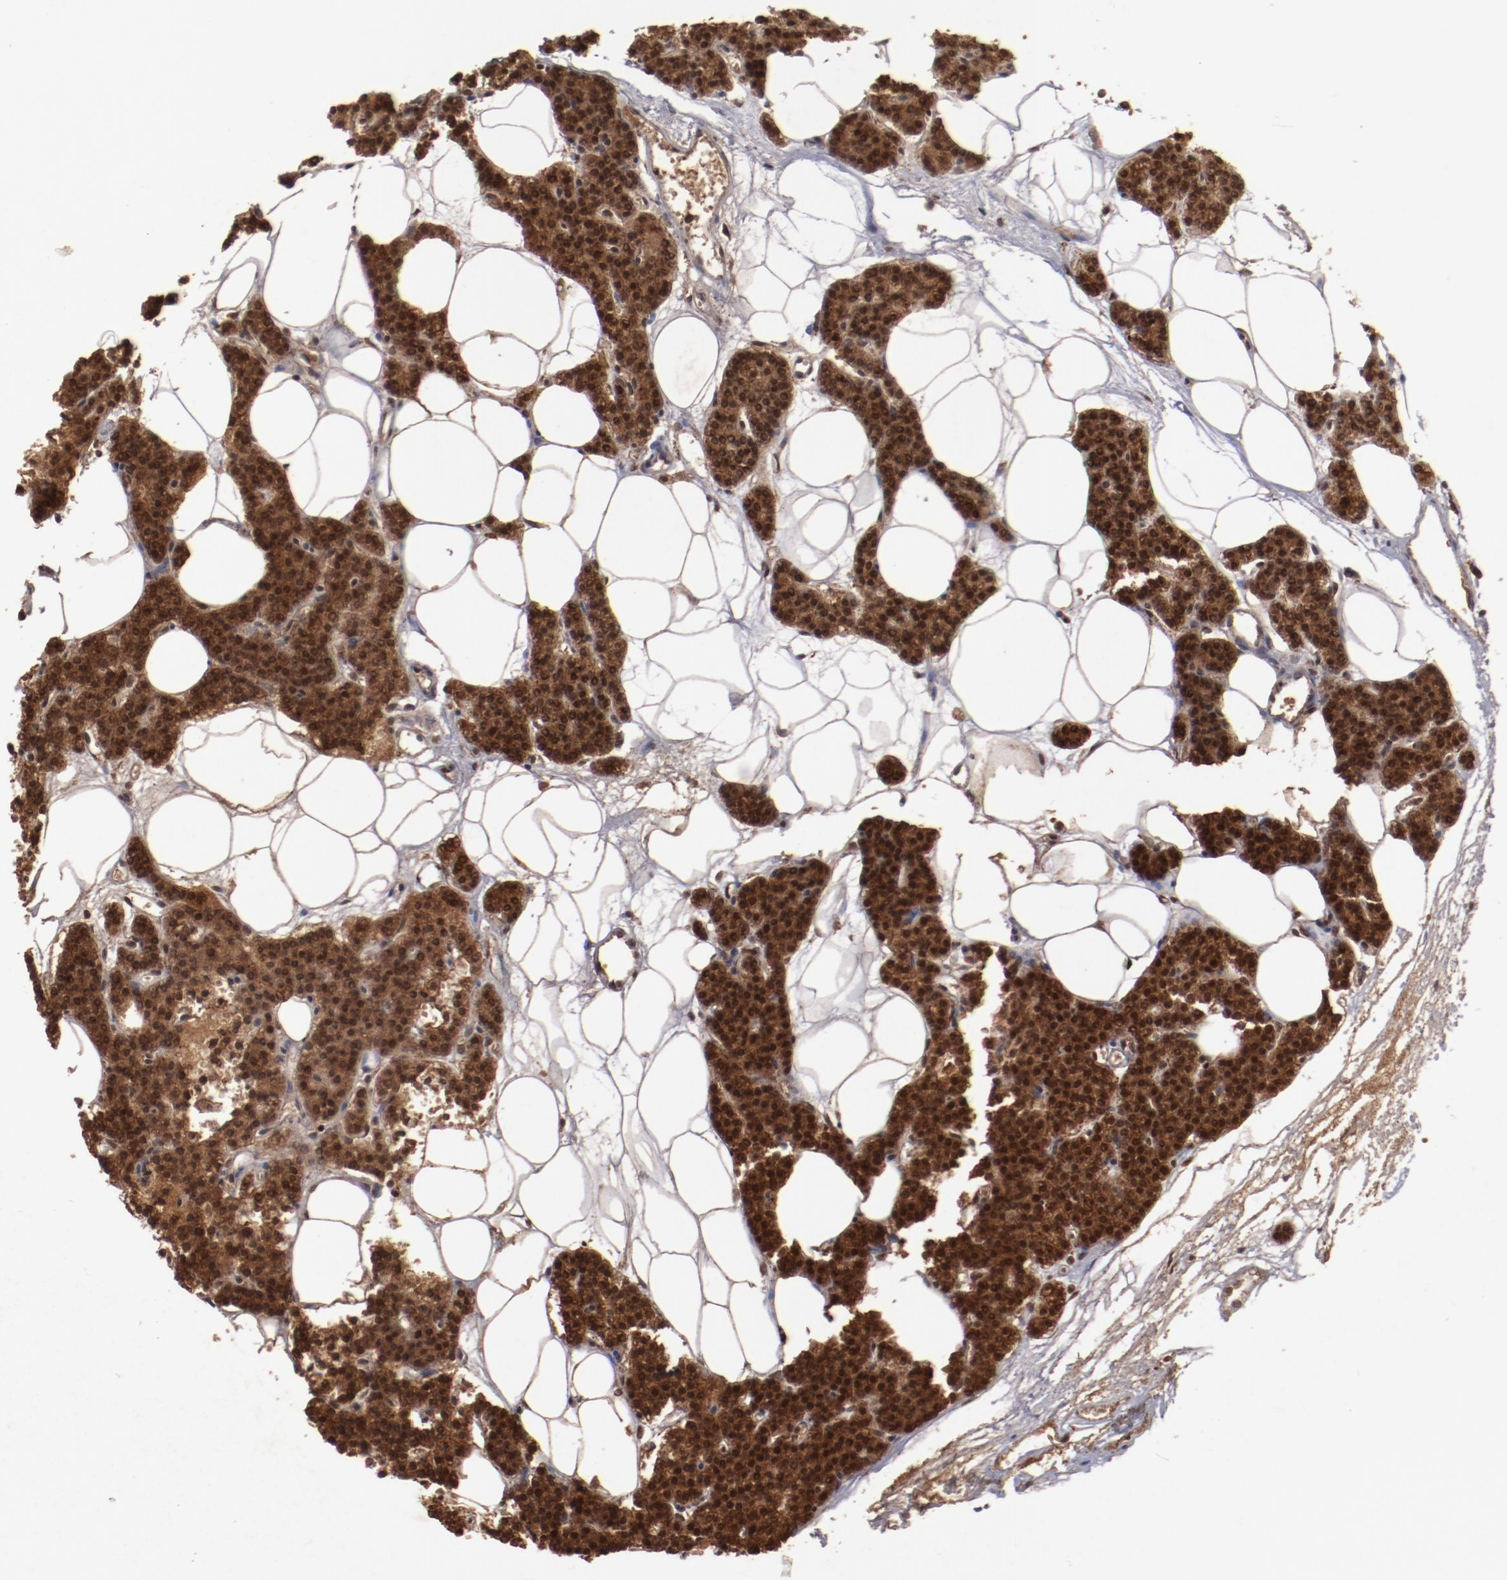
{"staining": {"intensity": "strong", "quantity": ">75%", "location": "cytoplasmic/membranous,nuclear"}, "tissue": "parathyroid gland", "cell_type": "Glandular cells", "image_type": "normal", "snomed": [{"axis": "morphology", "description": "Normal tissue, NOS"}, {"axis": "topography", "description": "Parathyroid gland"}], "caption": "Benign parathyroid gland exhibits strong cytoplasmic/membranous,nuclear staining in approximately >75% of glandular cells, visualized by immunohistochemistry. The staining is performed using DAB brown chromogen to label protein expression. The nuclei are counter-stained blue using hematoxylin.", "gene": "TENM1", "patient": {"sex": "male", "age": 24}}